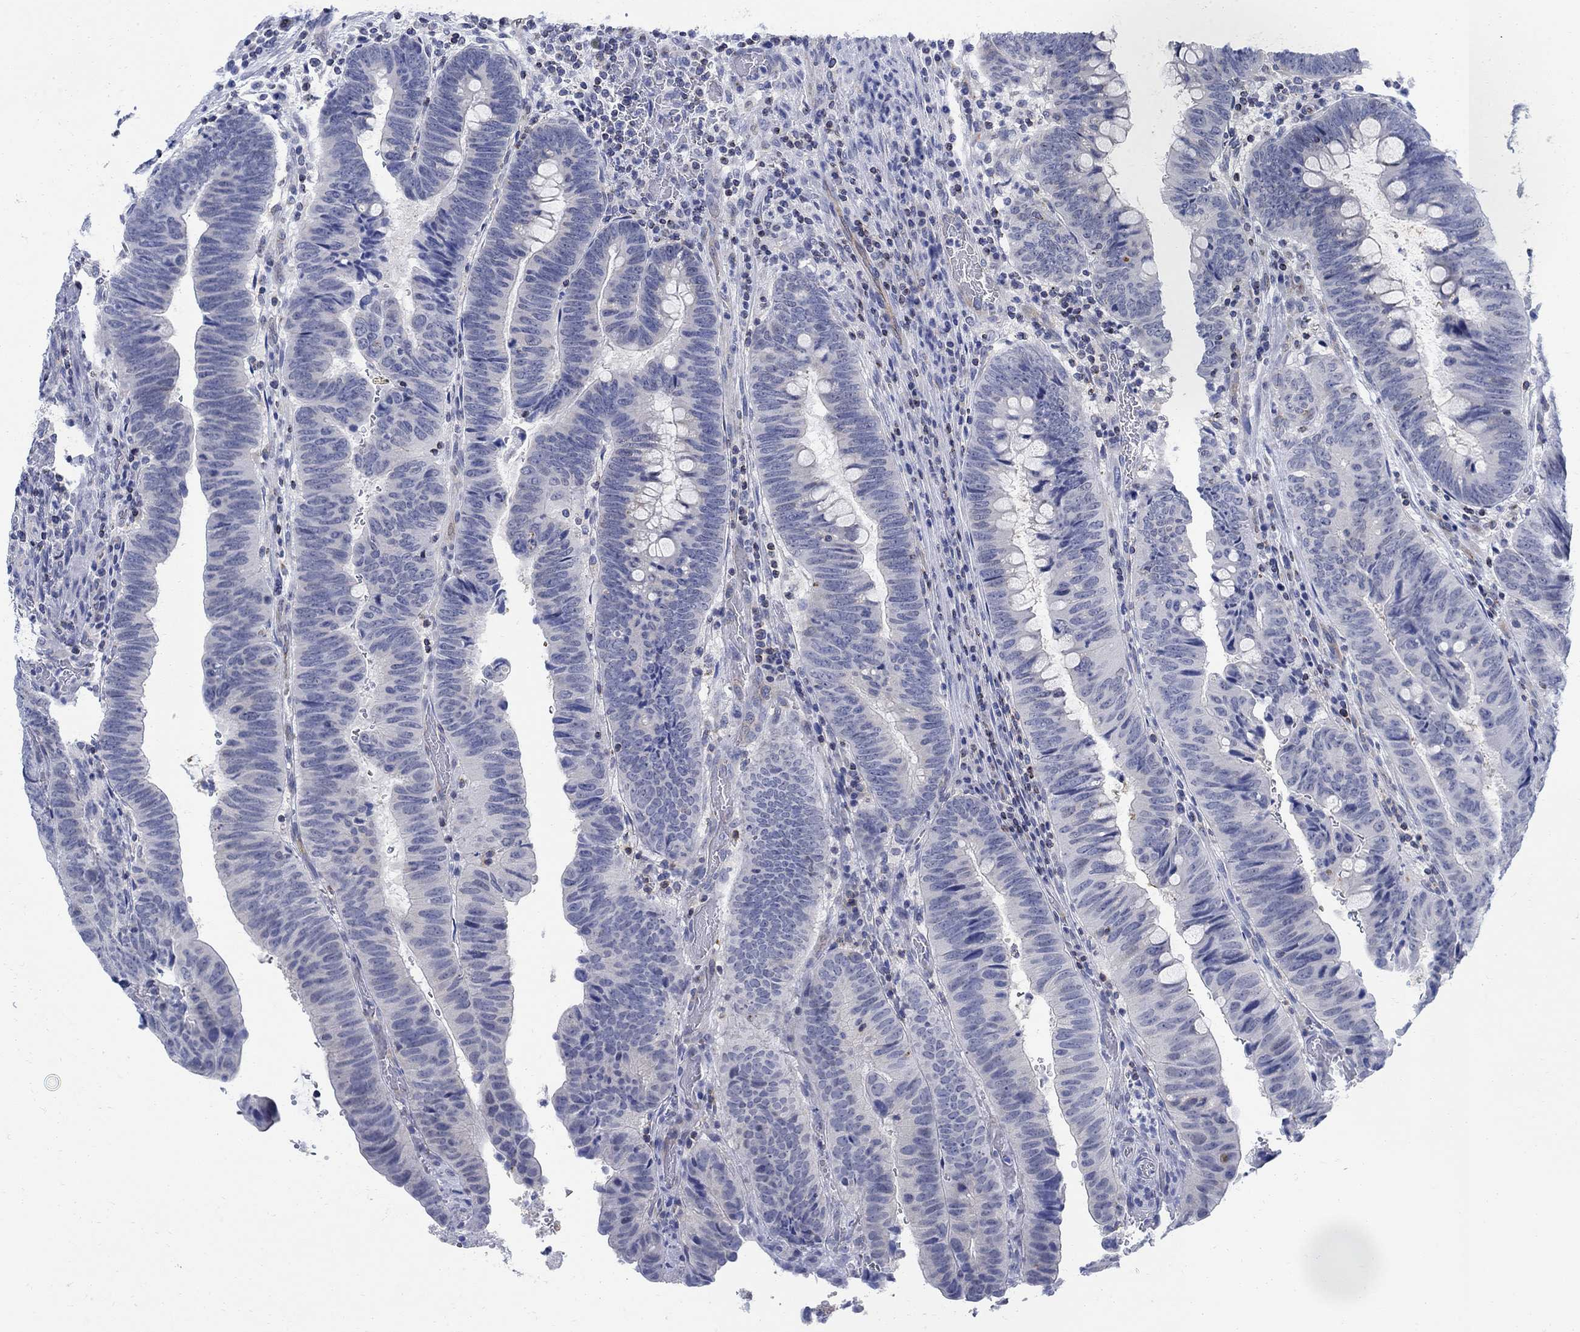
{"staining": {"intensity": "negative", "quantity": "none", "location": "none"}, "tissue": "colorectal cancer", "cell_type": "Tumor cells", "image_type": "cancer", "snomed": [{"axis": "morphology", "description": "Normal tissue, NOS"}, {"axis": "morphology", "description": "Adenocarcinoma, NOS"}, {"axis": "topography", "description": "Rectum"}], "caption": "The photomicrograph reveals no staining of tumor cells in adenocarcinoma (colorectal). (DAB immunohistochemistry, high magnification).", "gene": "PHF21B", "patient": {"sex": "male", "age": 92}}